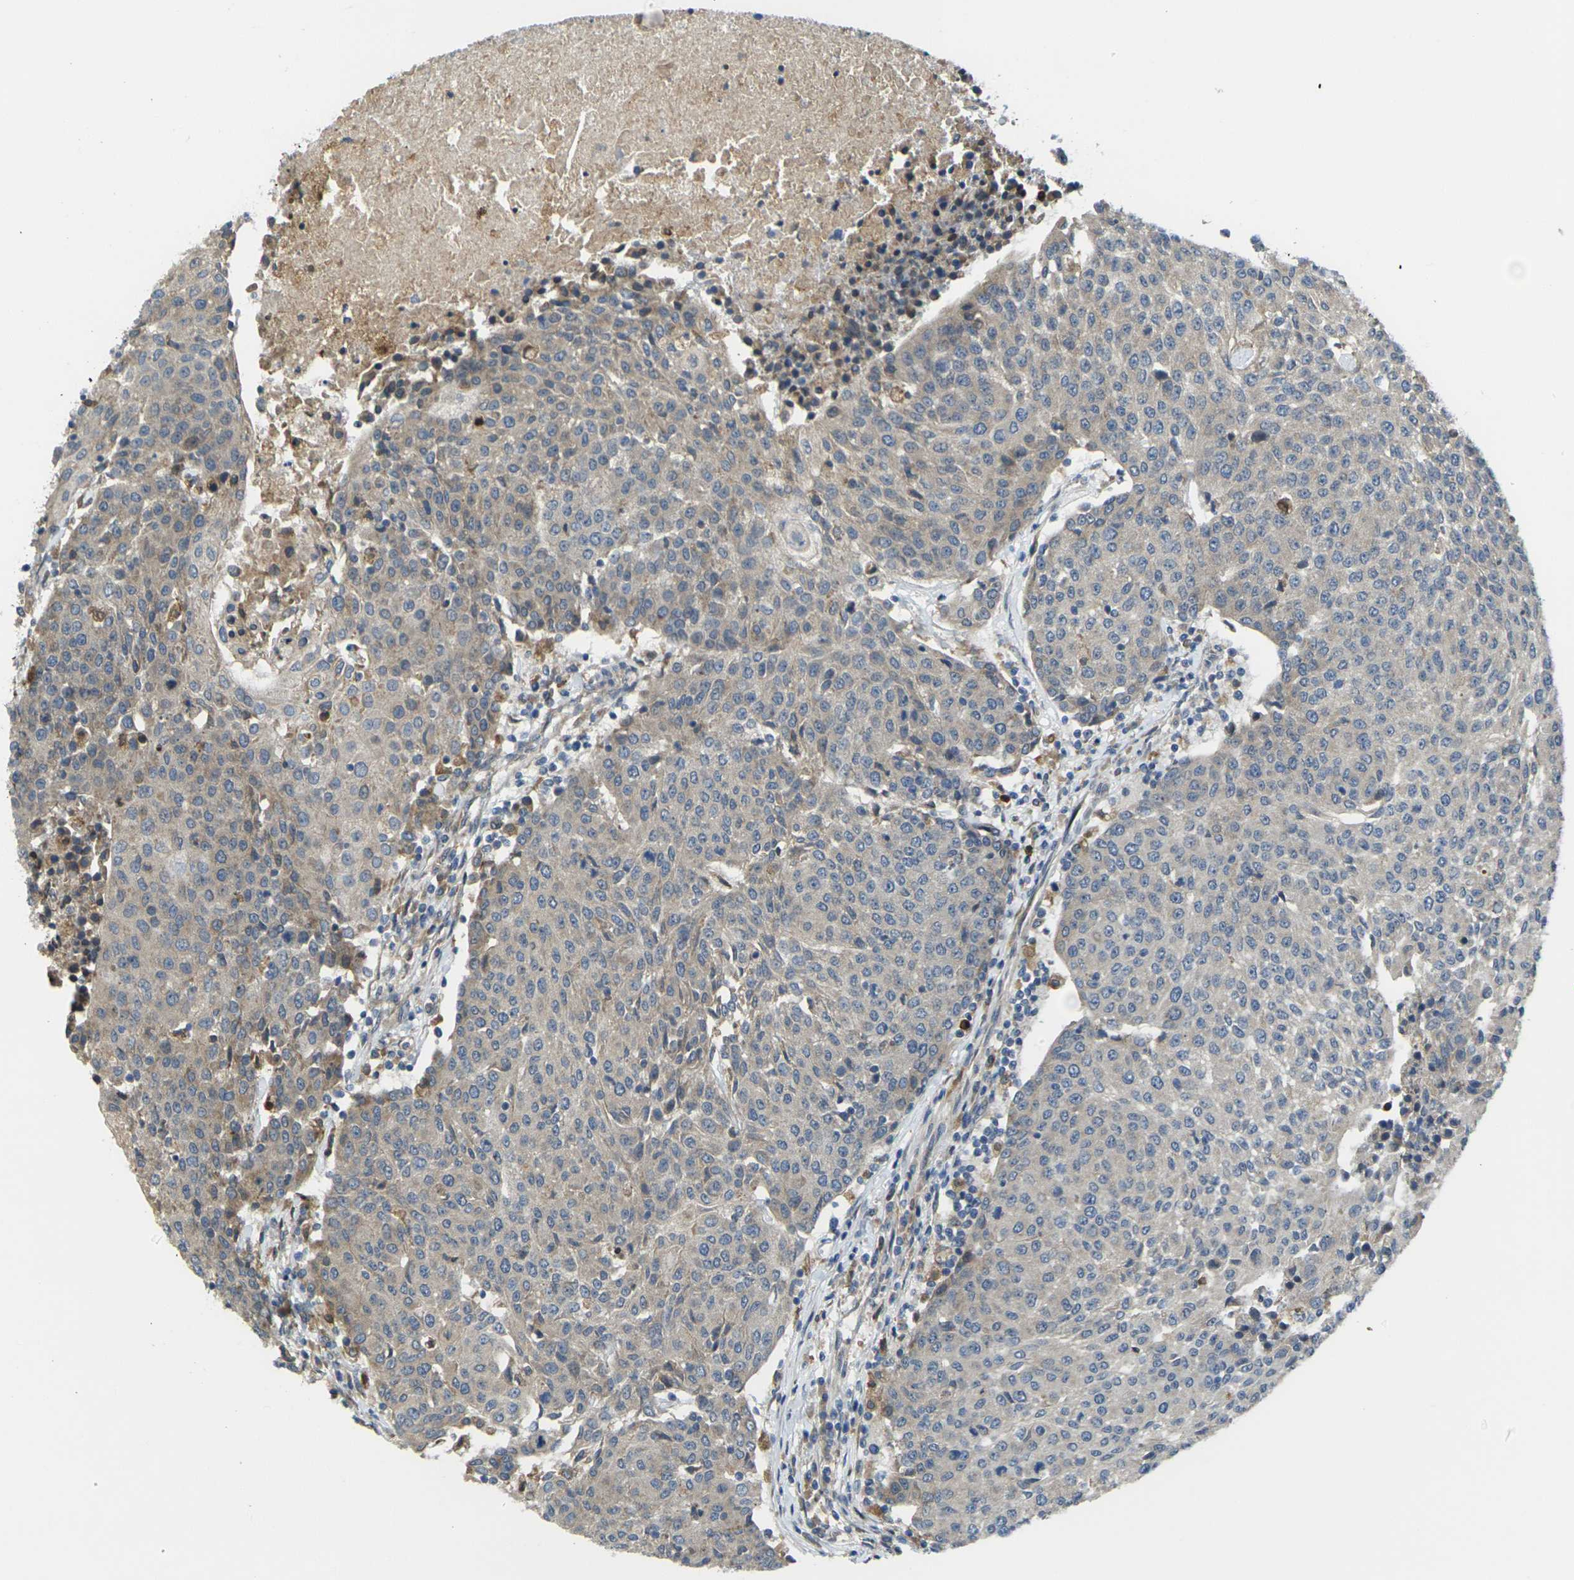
{"staining": {"intensity": "weak", "quantity": "<25%", "location": "cytoplasmic/membranous"}, "tissue": "urothelial cancer", "cell_type": "Tumor cells", "image_type": "cancer", "snomed": [{"axis": "morphology", "description": "Urothelial carcinoma, High grade"}, {"axis": "topography", "description": "Urinary bladder"}], "caption": "Histopathology image shows no protein staining in tumor cells of urothelial cancer tissue.", "gene": "FZD1", "patient": {"sex": "female", "age": 85}}